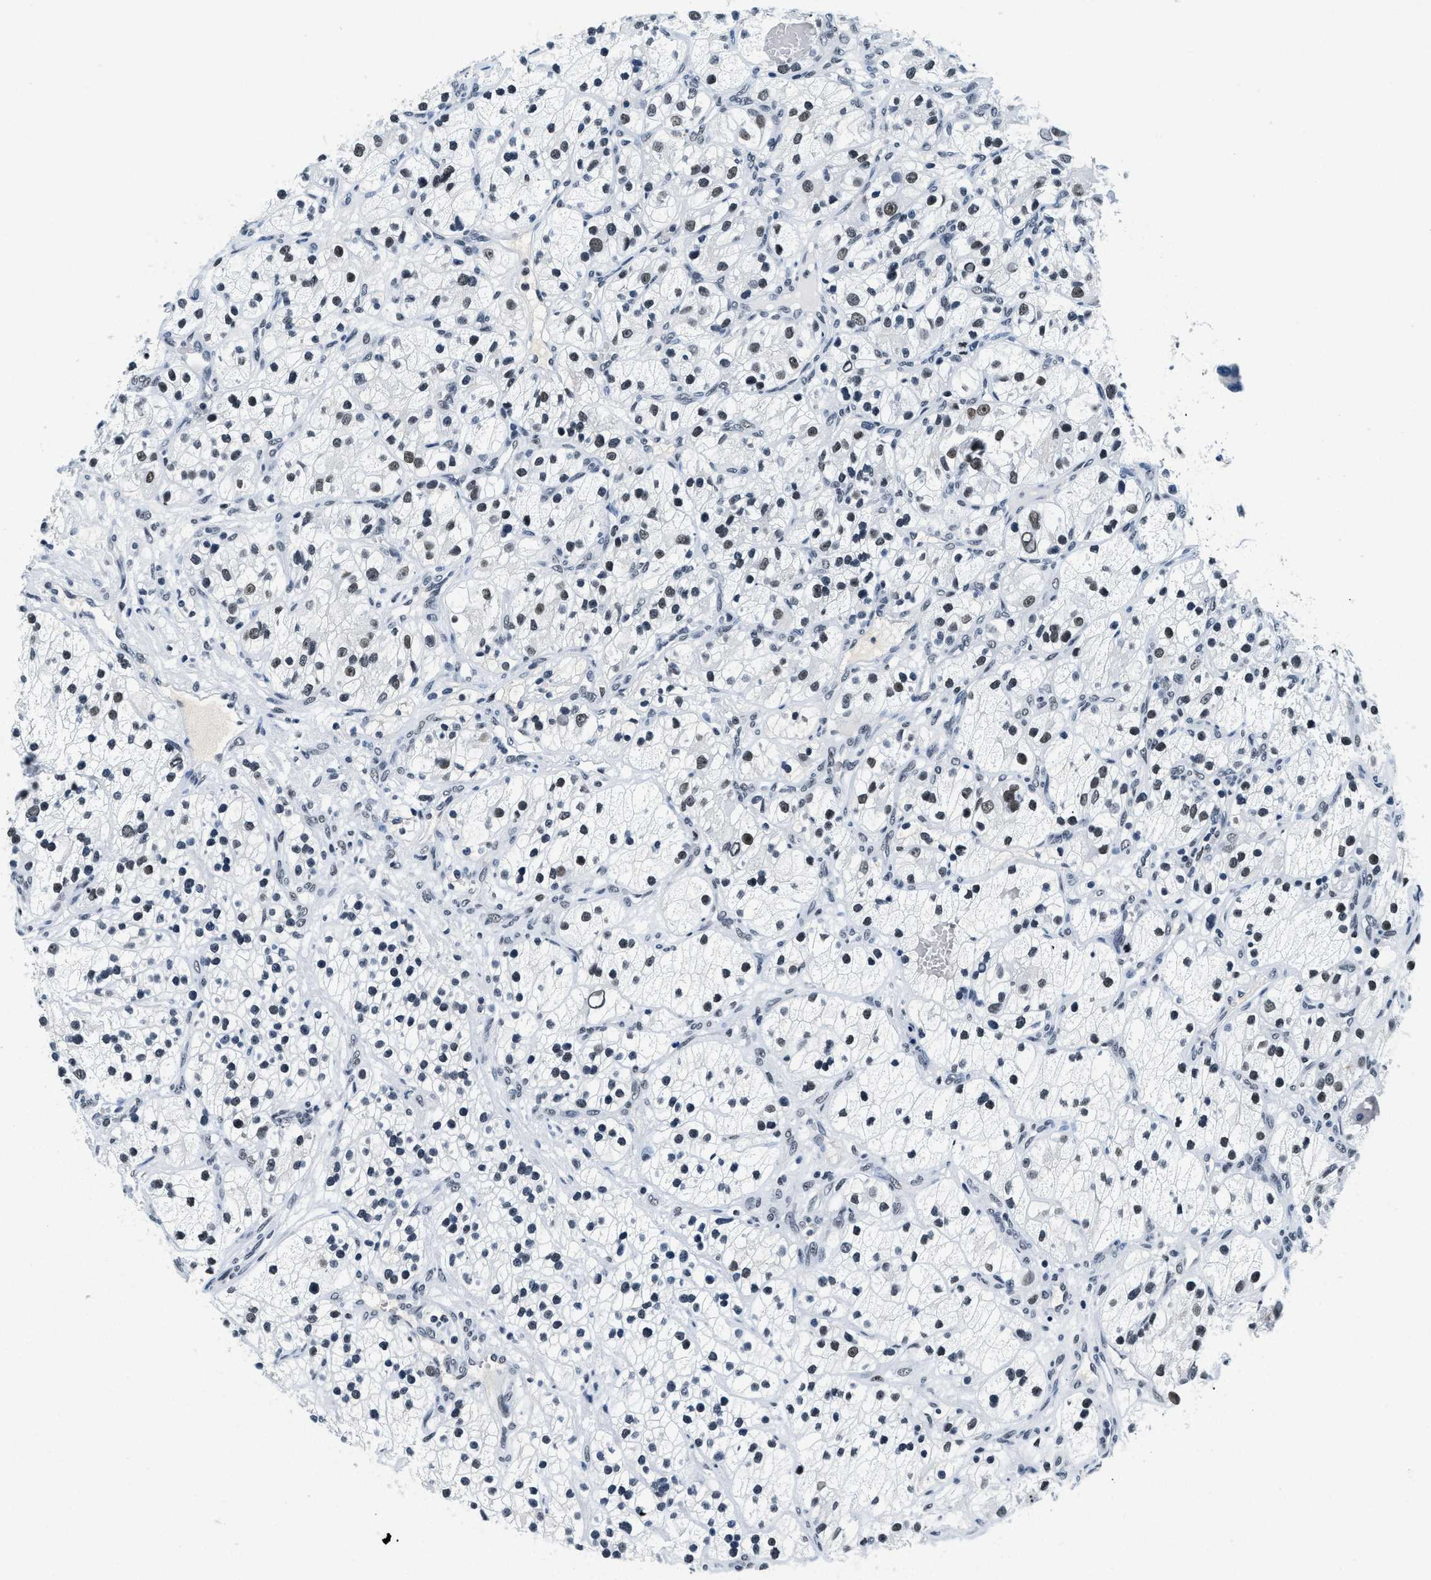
{"staining": {"intensity": "moderate", "quantity": "25%-75%", "location": "nuclear"}, "tissue": "renal cancer", "cell_type": "Tumor cells", "image_type": "cancer", "snomed": [{"axis": "morphology", "description": "Adenocarcinoma, NOS"}, {"axis": "topography", "description": "Kidney"}], "caption": "Renal cancer (adenocarcinoma) stained with DAB IHC shows medium levels of moderate nuclear staining in about 25%-75% of tumor cells.", "gene": "TOP1", "patient": {"sex": "female", "age": 57}}